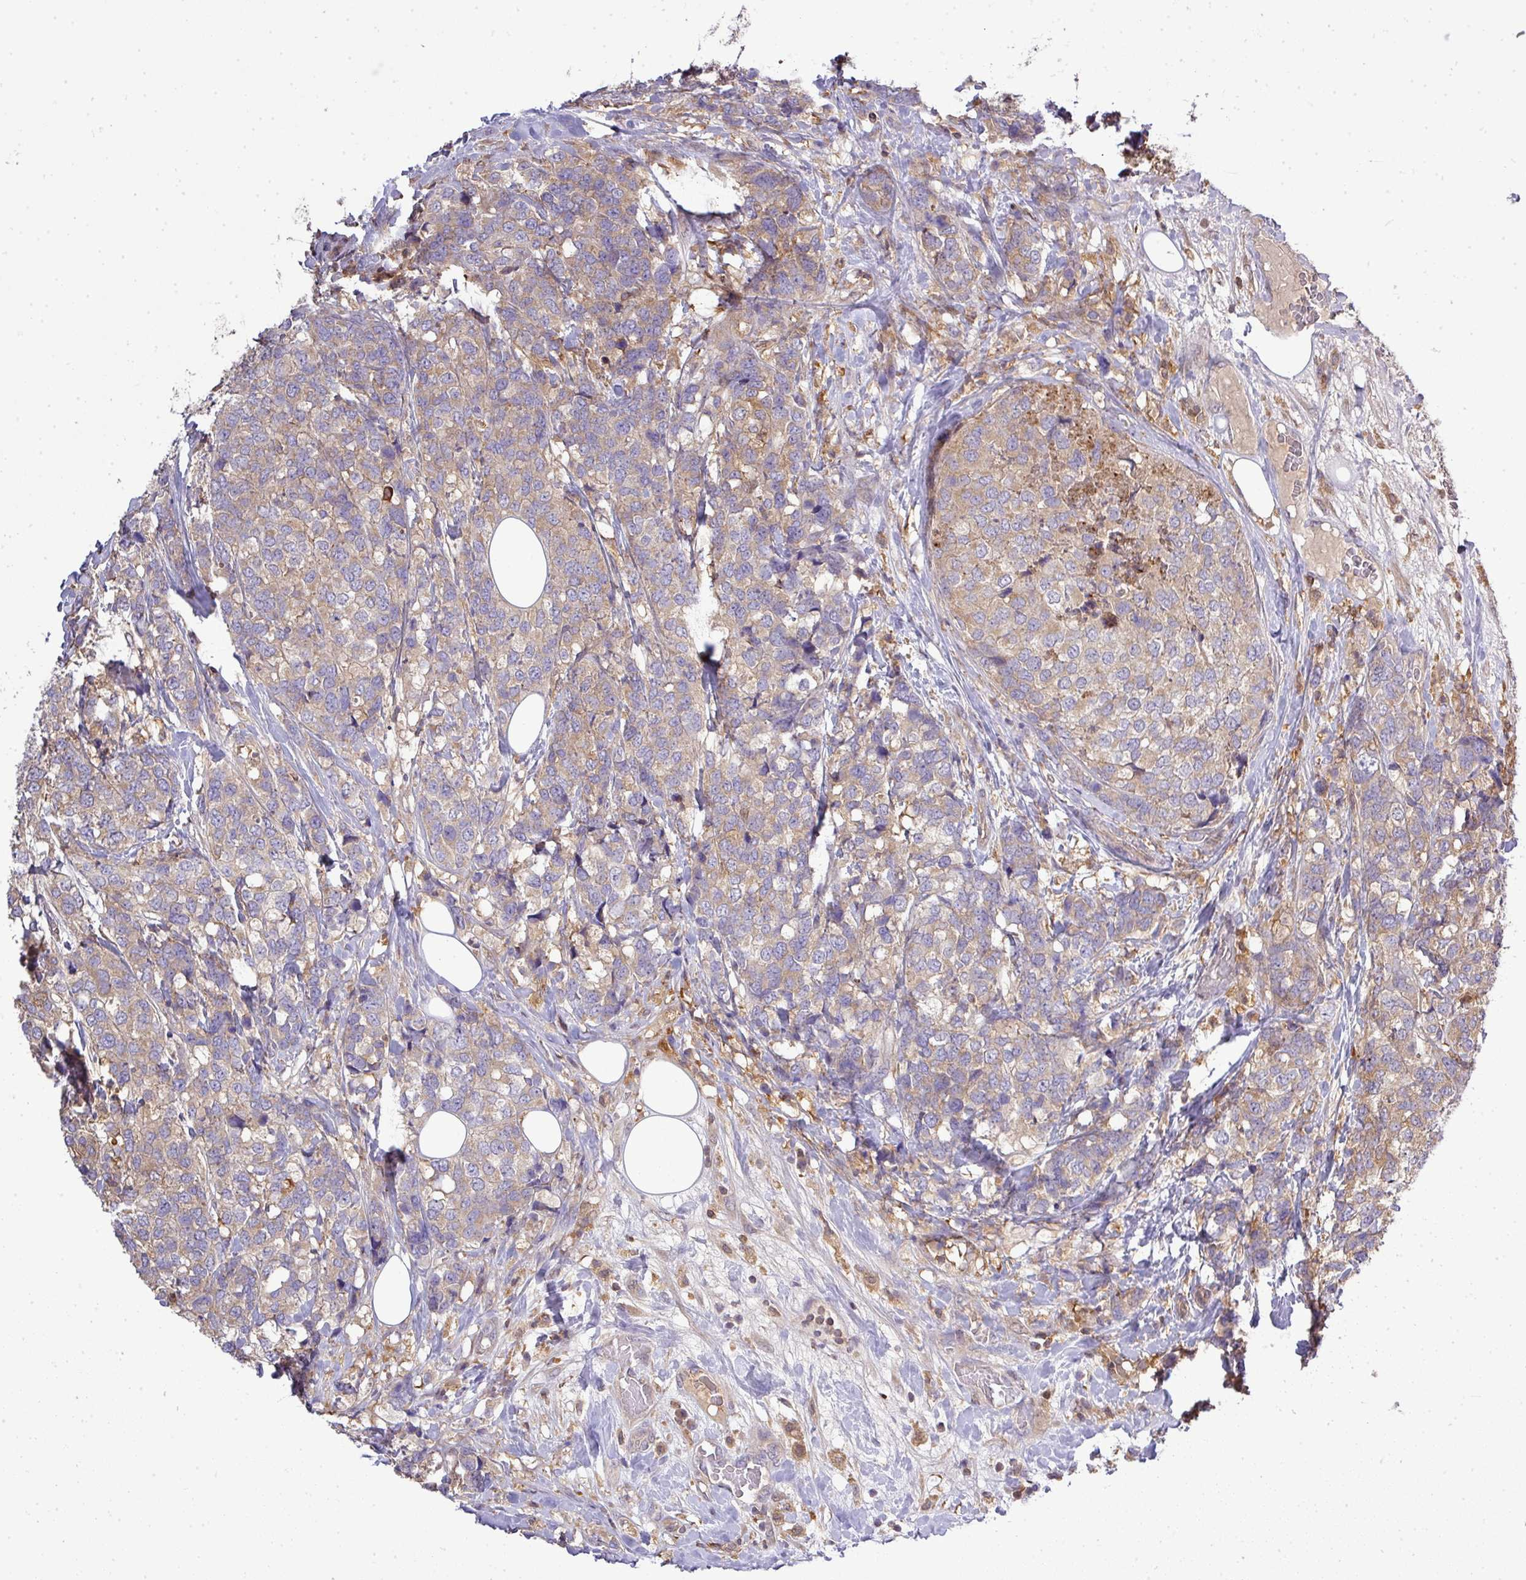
{"staining": {"intensity": "weak", "quantity": ">75%", "location": "cytoplasmic/membranous"}, "tissue": "breast cancer", "cell_type": "Tumor cells", "image_type": "cancer", "snomed": [{"axis": "morphology", "description": "Lobular carcinoma"}, {"axis": "topography", "description": "Breast"}], "caption": "An image showing weak cytoplasmic/membranous staining in approximately >75% of tumor cells in breast cancer (lobular carcinoma), as visualized by brown immunohistochemical staining.", "gene": "STAT5A", "patient": {"sex": "female", "age": 59}}